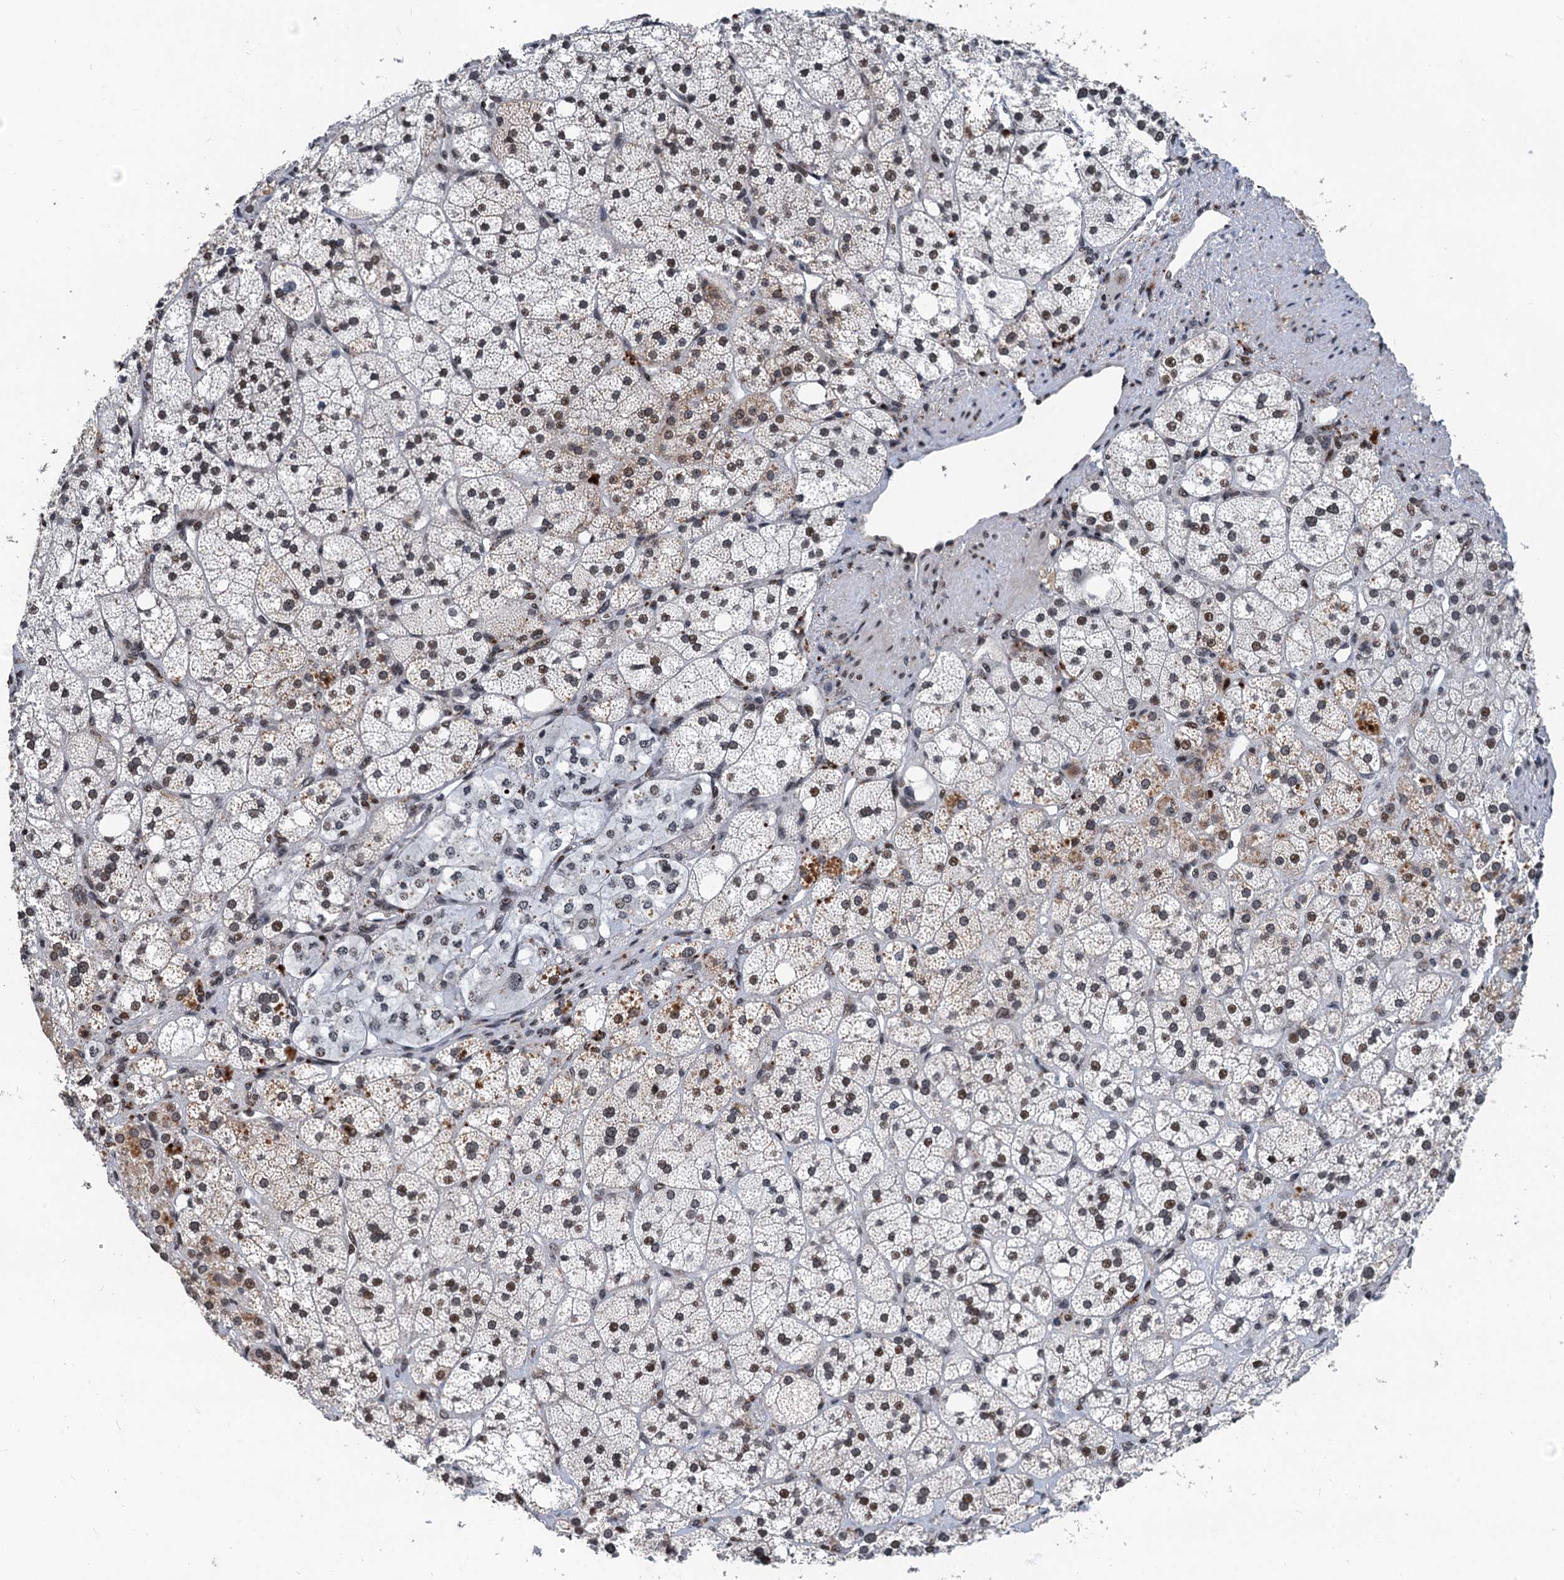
{"staining": {"intensity": "moderate", "quantity": "25%-75%", "location": "nuclear"}, "tissue": "adrenal gland", "cell_type": "Glandular cells", "image_type": "normal", "snomed": [{"axis": "morphology", "description": "Normal tissue, NOS"}, {"axis": "topography", "description": "Adrenal gland"}], "caption": "IHC histopathology image of normal adrenal gland: adrenal gland stained using immunohistochemistry (IHC) reveals medium levels of moderate protein expression localized specifically in the nuclear of glandular cells, appearing as a nuclear brown color.", "gene": "FAM217B", "patient": {"sex": "male", "age": 61}}